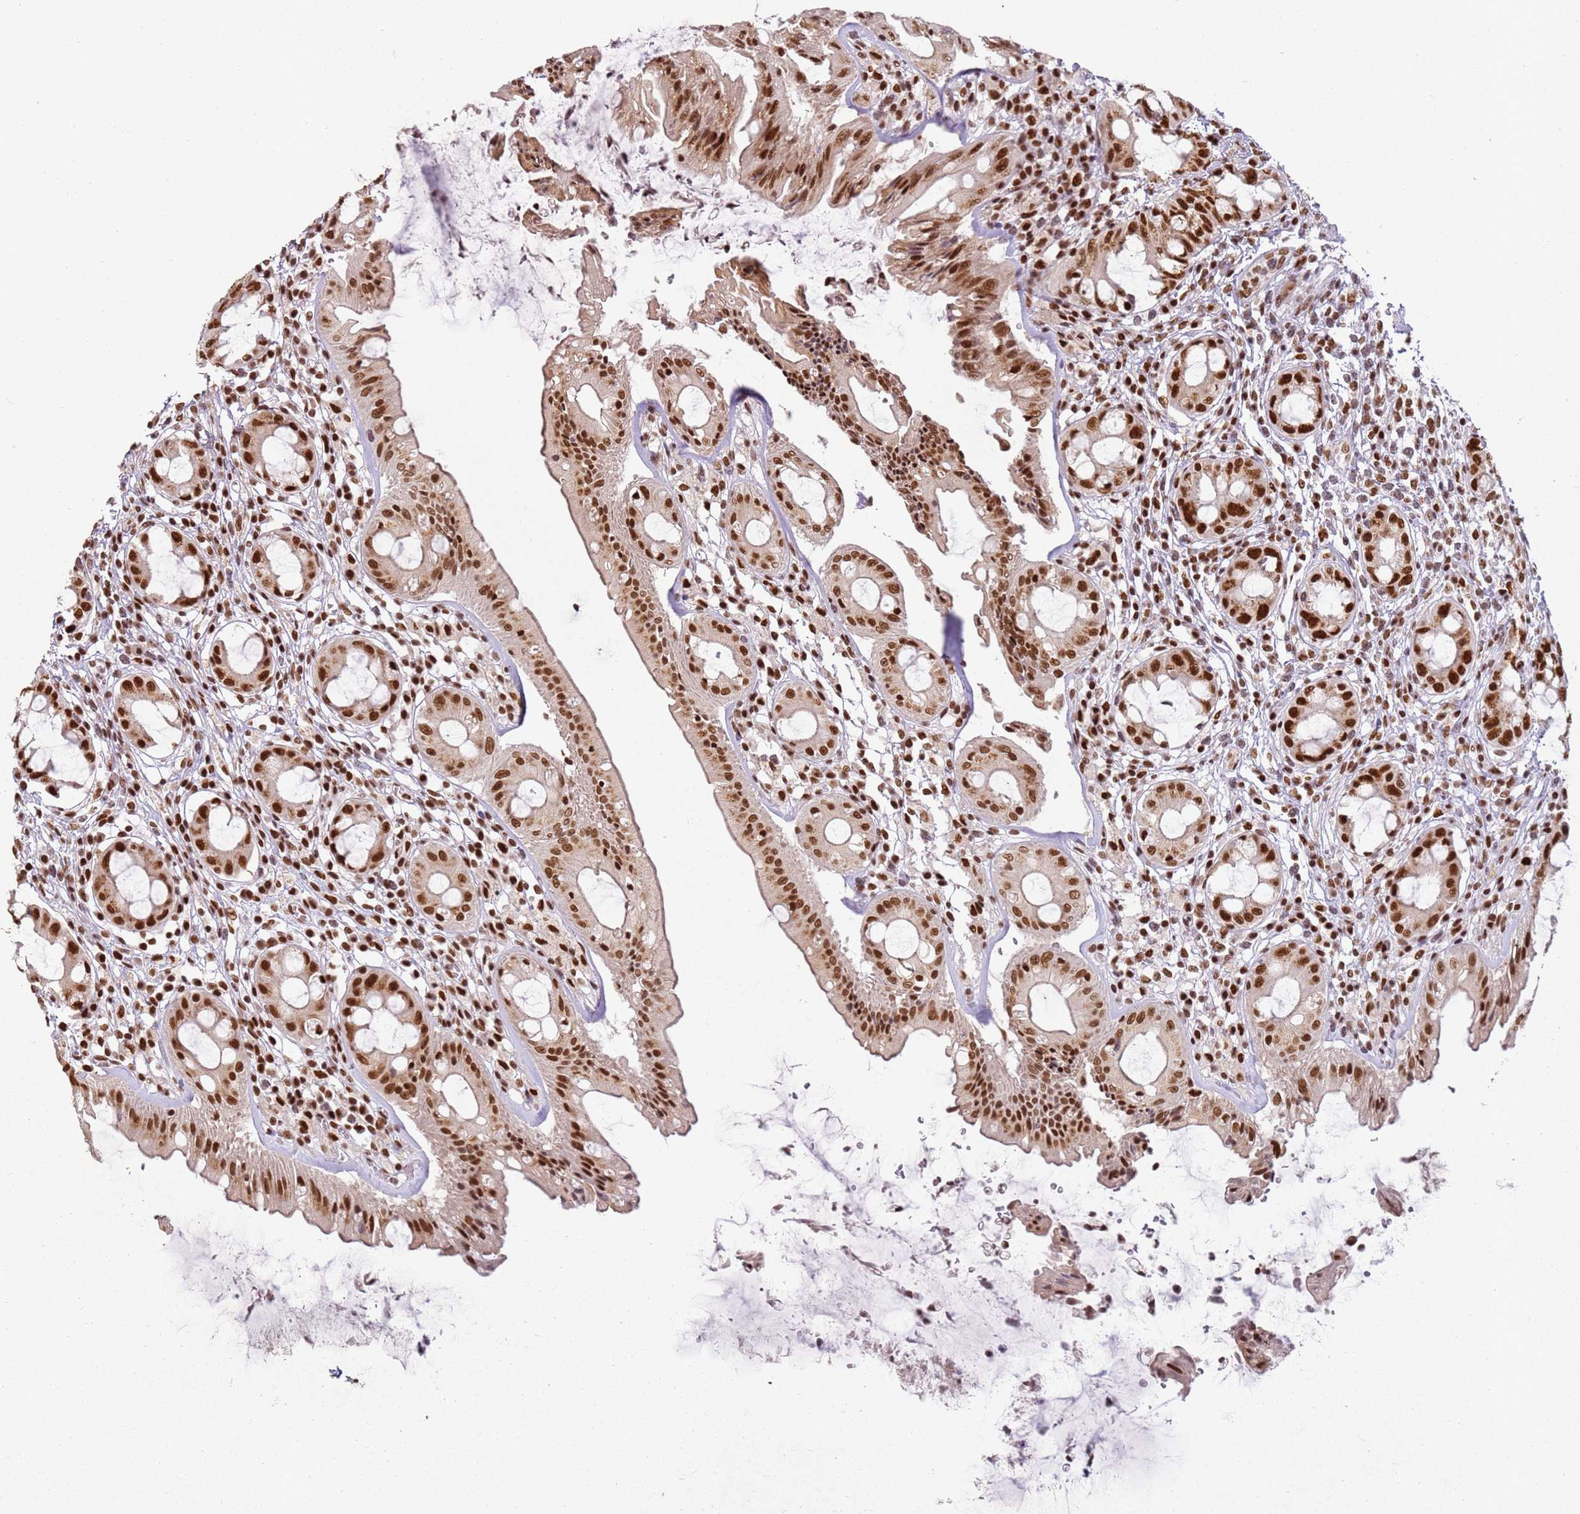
{"staining": {"intensity": "strong", "quantity": ">75%", "location": "nuclear"}, "tissue": "rectum", "cell_type": "Glandular cells", "image_type": "normal", "snomed": [{"axis": "morphology", "description": "Normal tissue, NOS"}, {"axis": "topography", "description": "Rectum"}], "caption": "Immunohistochemical staining of benign rectum reveals strong nuclear protein expression in about >75% of glandular cells. (Brightfield microscopy of DAB IHC at high magnification).", "gene": "TENT4A", "patient": {"sex": "female", "age": 57}}